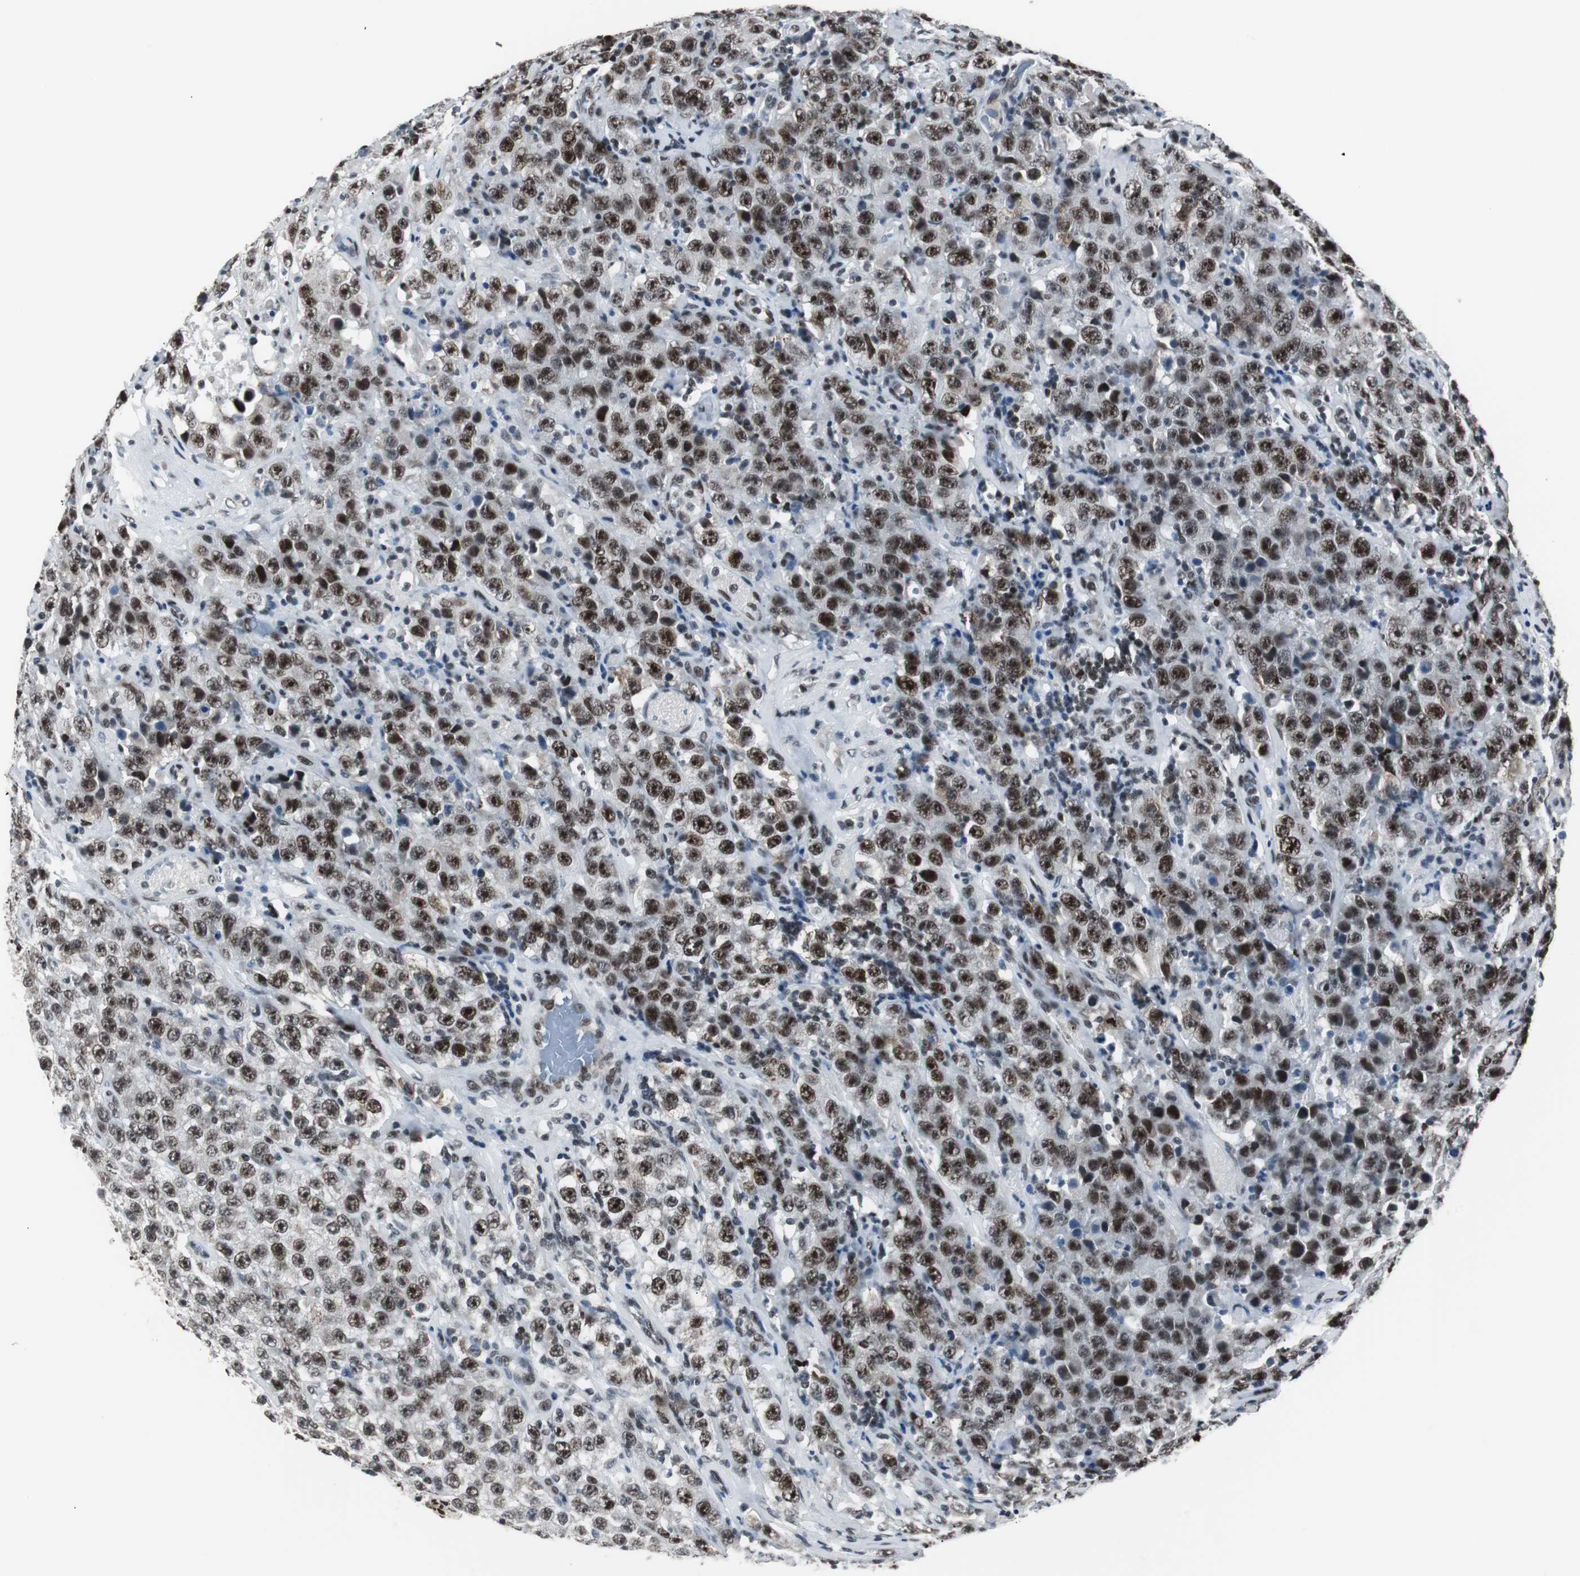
{"staining": {"intensity": "strong", "quantity": ">75%", "location": "nuclear"}, "tissue": "testis cancer", "cell_type": "Tumor cells", "image_type": "cancer", "snomed": [{"axis": "morphology", "description": "Seminoma, NOS"}, {"axis": "topography", "description": "Testis"}], "caption": "This photomicrograph reveals seminoma (testis) stained with immunohistochemistry to label a protein in brown. The nuclear of tumor cells show strong positivity for the protein. Nuclei are counter-stained blue.", "gene": "XRCC1", "patient": {"sex": "male", "age": 52}}